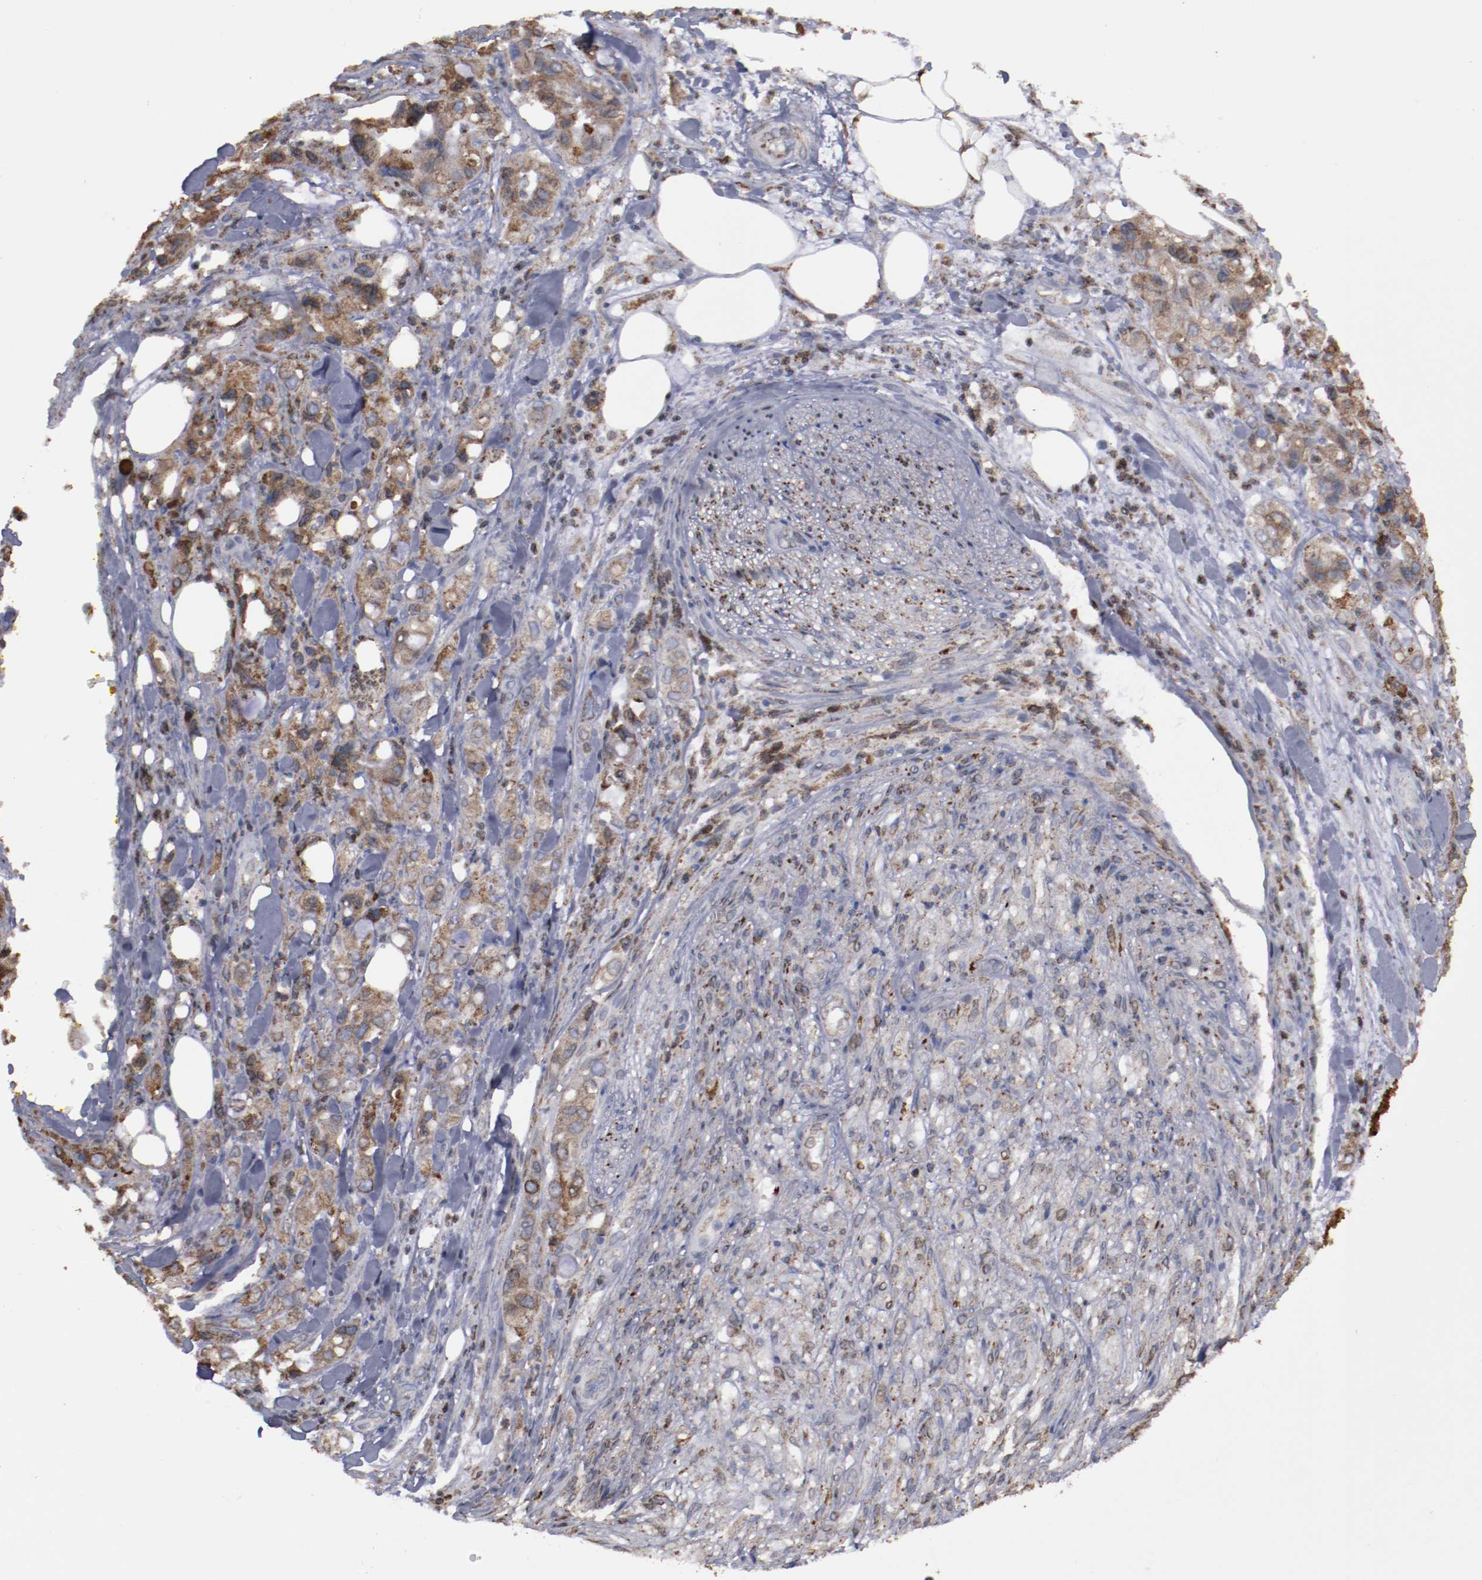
{"staining": {"intensity": "moderate", "quantity": ">75%", "location": "cytoplasmic/membranous"}, "tissue": "pancreatic cancer", "cell_type": "Tumor cells", "image_type": "cancer", "snomed": [{"axis": "morphology", "description": "Adenocarcinoma, NOS"}, {"axis": "topography", "description": "Pancreas"}], "caption": "About >75% of tumor cells in human pancreatic cancer reveal moderate cytoplasmic/membranous protein staining as visualized by brown immunohistochemical staining.", "gene": "ERLIN2", "patient": {"sex": "male", "age": 70}}